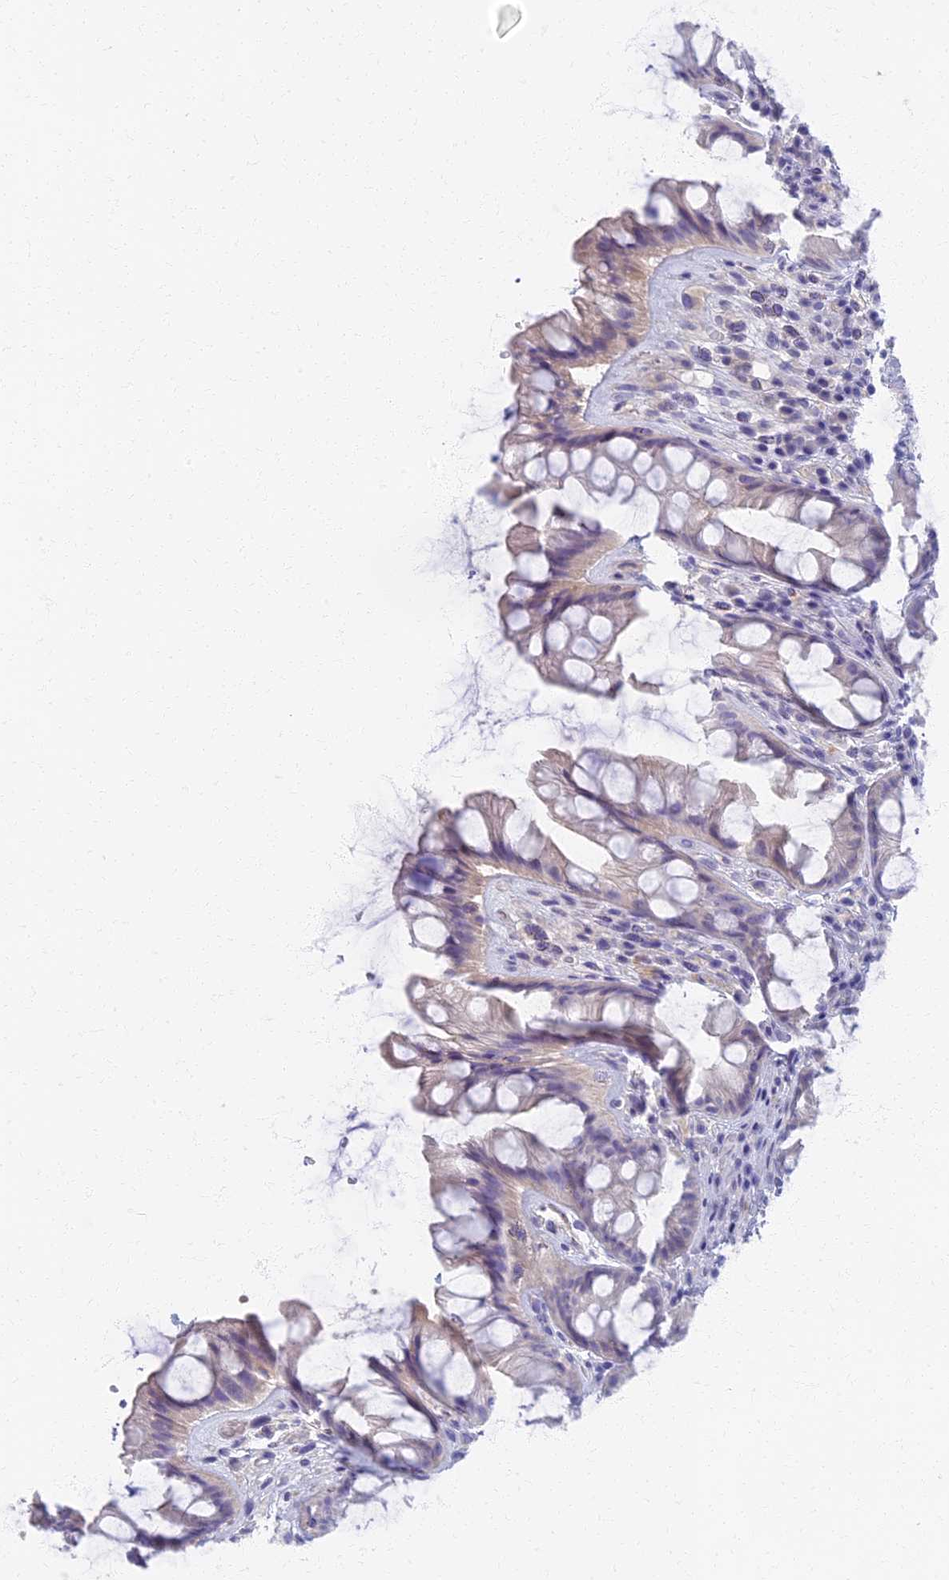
{"staining": {"intensity": "weak", "quantity": "<25%", "location": "cytoplasmic/membranous"}, "tissue": "rectum", "cell_type": "Glandular cells", "image_type": "normal", "snomed": [{"axis": "morphology", "description": "Normal tissue, NOS"}, {"axis": "topography", "description": "Rectum"}], "caption": "This histopathology image is of normal rectum stained with immunohistochemistry (IHC) to label a protein in brown with the nuclei are counter-stained blue. There is no expression in glandular cells. Brightfield microscopy of immunohistochemistry stained with DAB (3,3'-diaminobenzidine) (brown) and hematoxylin (blue), captured at high magnification.", "gene": "AP4E1", "patient": {"sex": "male", "age": 74}}